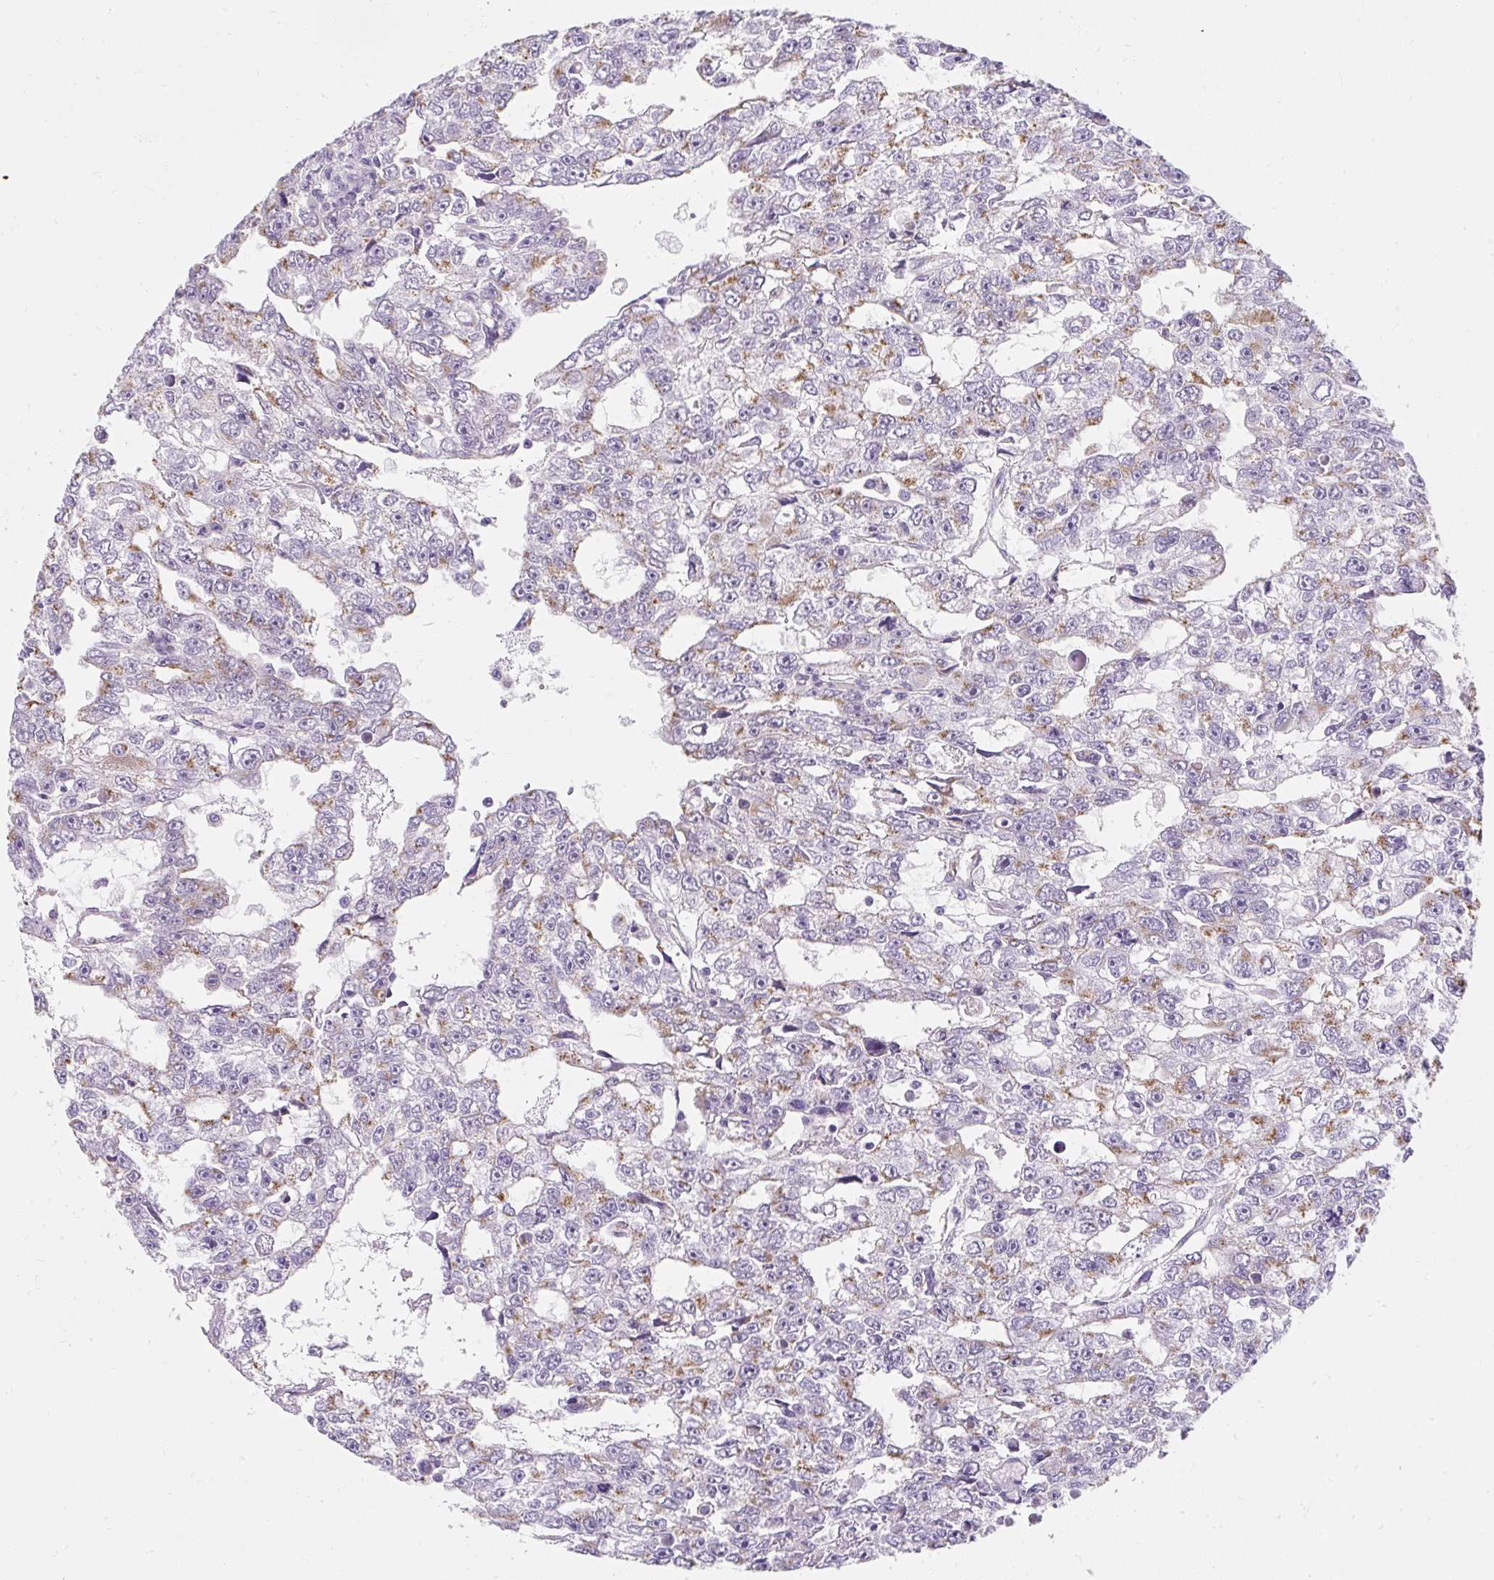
{"staining": {"intensity": "moderate", "quantity": "25%-75%", "location": "cytoplasmic/membranous"}, "tissue": "testis cancer", "cell_type": "Tumor cells", "image_type": "cancer", "snomed": [{"axis": "morphology", "description": "Carcinoma, Embryonal, NOS"}, {"axis": "topography", "description": "Testis"}], "caption": "High-power microscopy captured an IHC image of testis cancer (embryonal carcinoma), revealing moderate cytoplasmic/membranous expression in approximately 25%-75% of tumor cells.", "gene": "DTX4", "patient": {"sex": "male", "age": 20}}